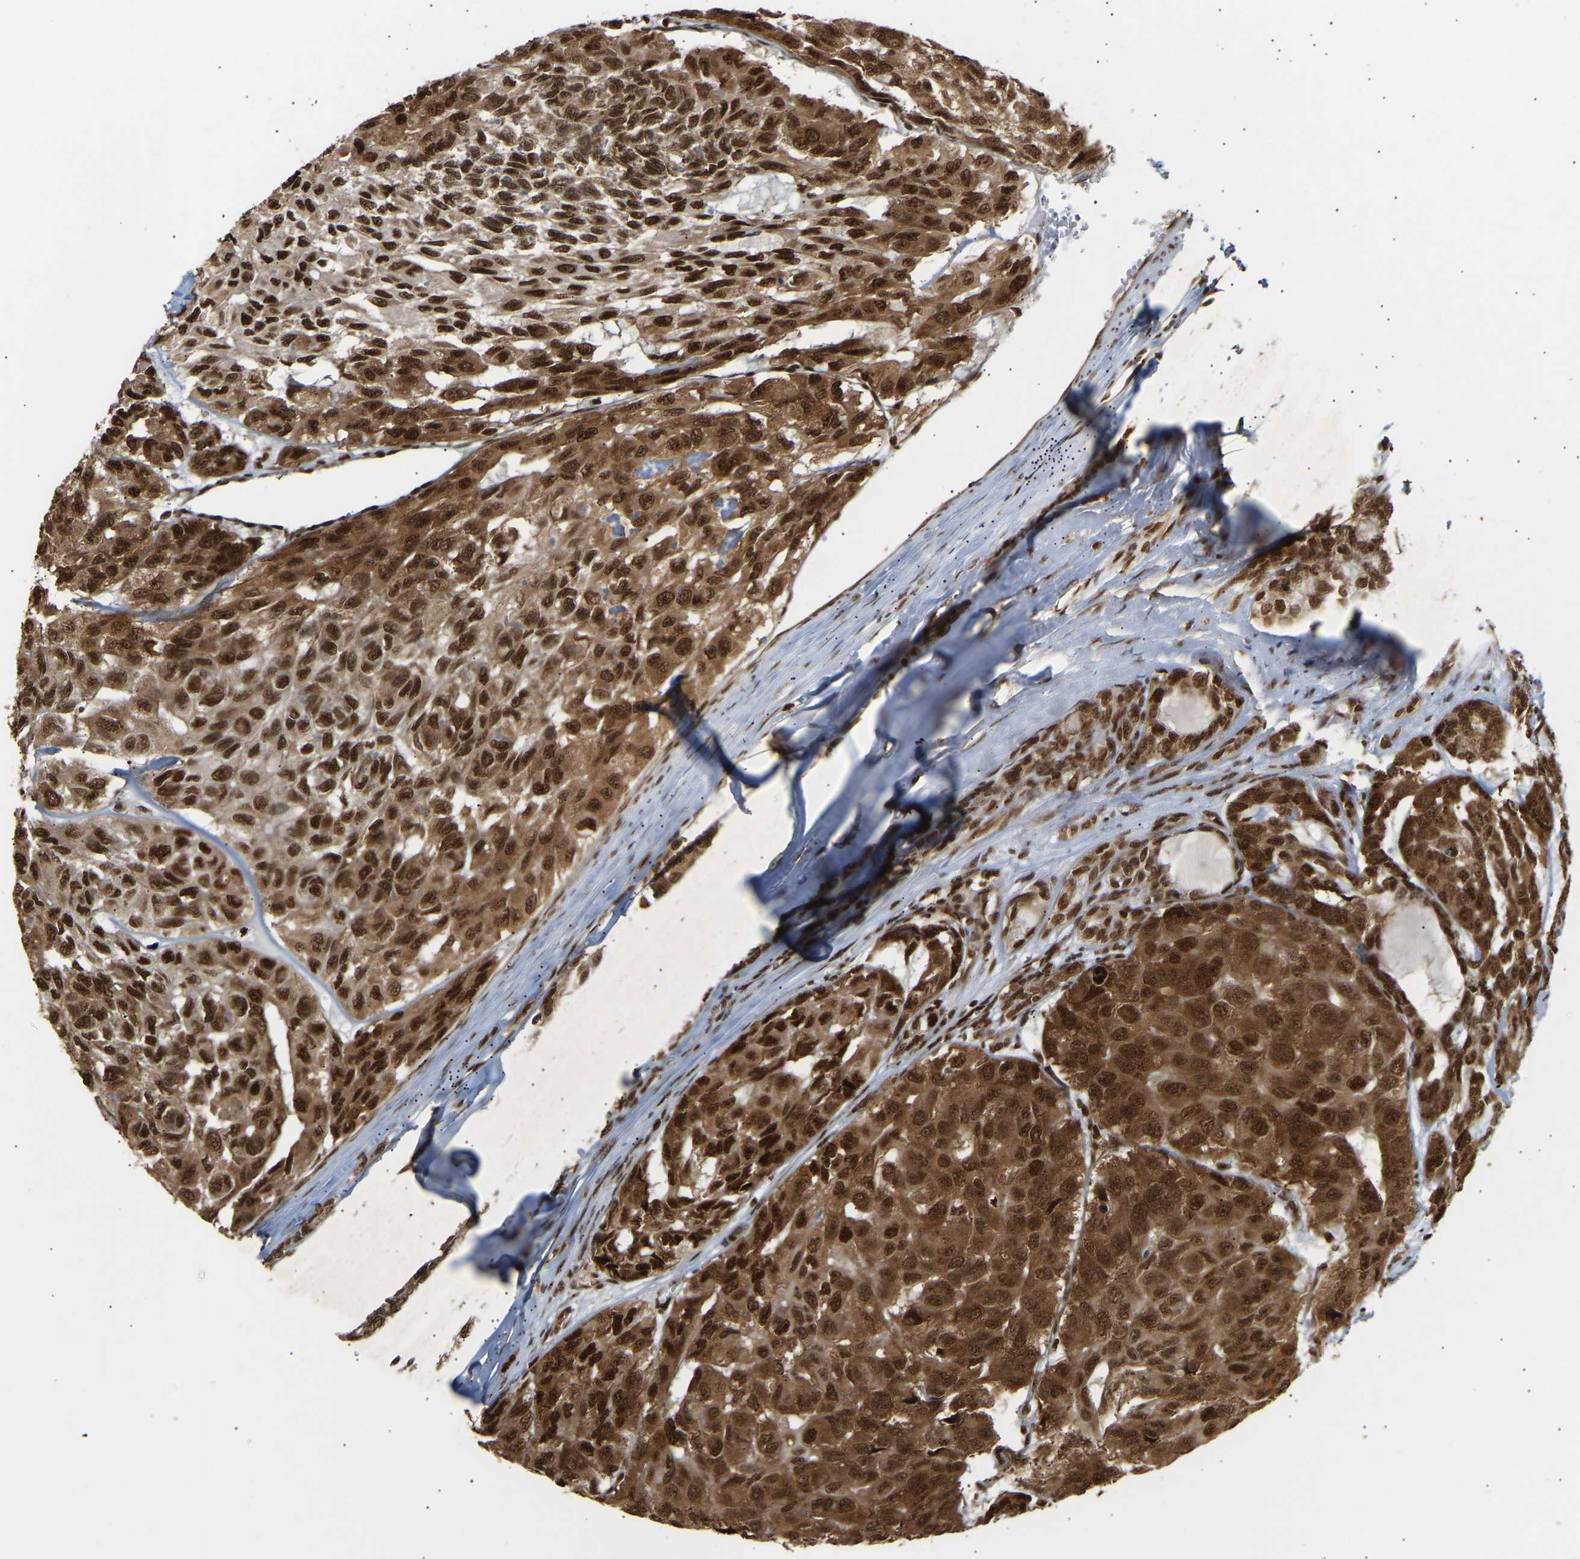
{"staining": {"intensity": "strong", "quantity": ">75%", "location": "cytoplasmic/membranous,nuclear"}, "tissue": "head and neck cancer", "cell_type": "Tumor cells", "image_type": "cancer", "snomed": [{"axis": "morphology", "description": "Adenocarcinoma, NOS"}, {"axis": "topography", "description": "Salivary gland, NOS"}, {"axis": "topography", "description": "Head-Neck"}], "caption": "Head and neck adenocarcinoma tissue displays strong cytoplasmic/membranous and nuclear positivity in approximately >75% of tumor cells, visualized by immunohistochemistry.", "gene": "ALYREF", "patient": {"sex": "female", "age": 76}}